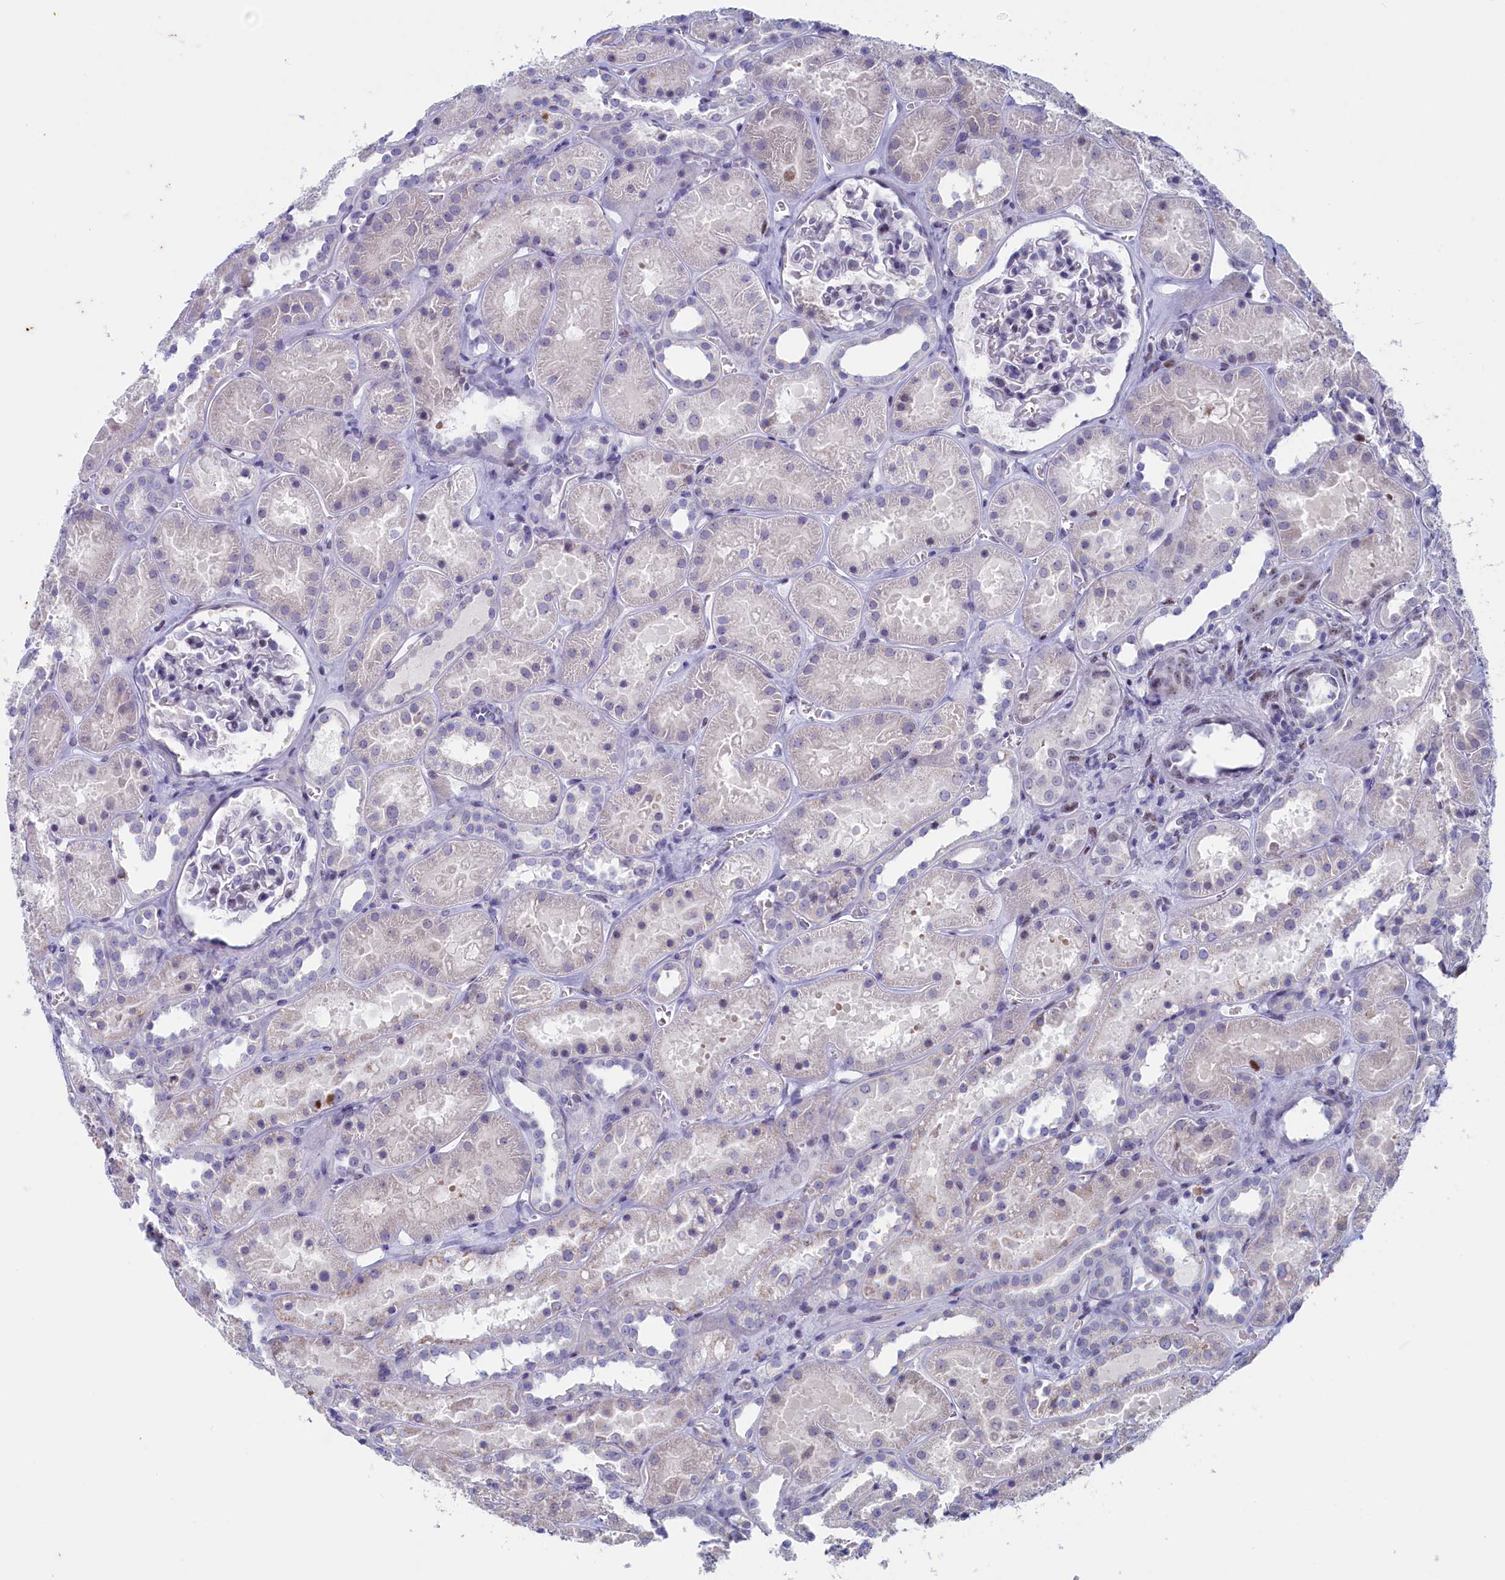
{"staining": {"intensity": "negative", "quantity": "none", "location": "none"}, "tissue": "kidney", "cell_type": "Cells in glomeruli", "image_type": "normal", "snomed": [{"axis": "morphology", "description": "Normal tissue, NOS"}, {"axis": "topography", "description": "Kidney"}], "caption": "Immunohistochemistry (IHC) of unremarkable kidney shows no staining in cells in glomeruli.", "gene": "WDR76", "patient": {"sex": "female", "age": 41}}